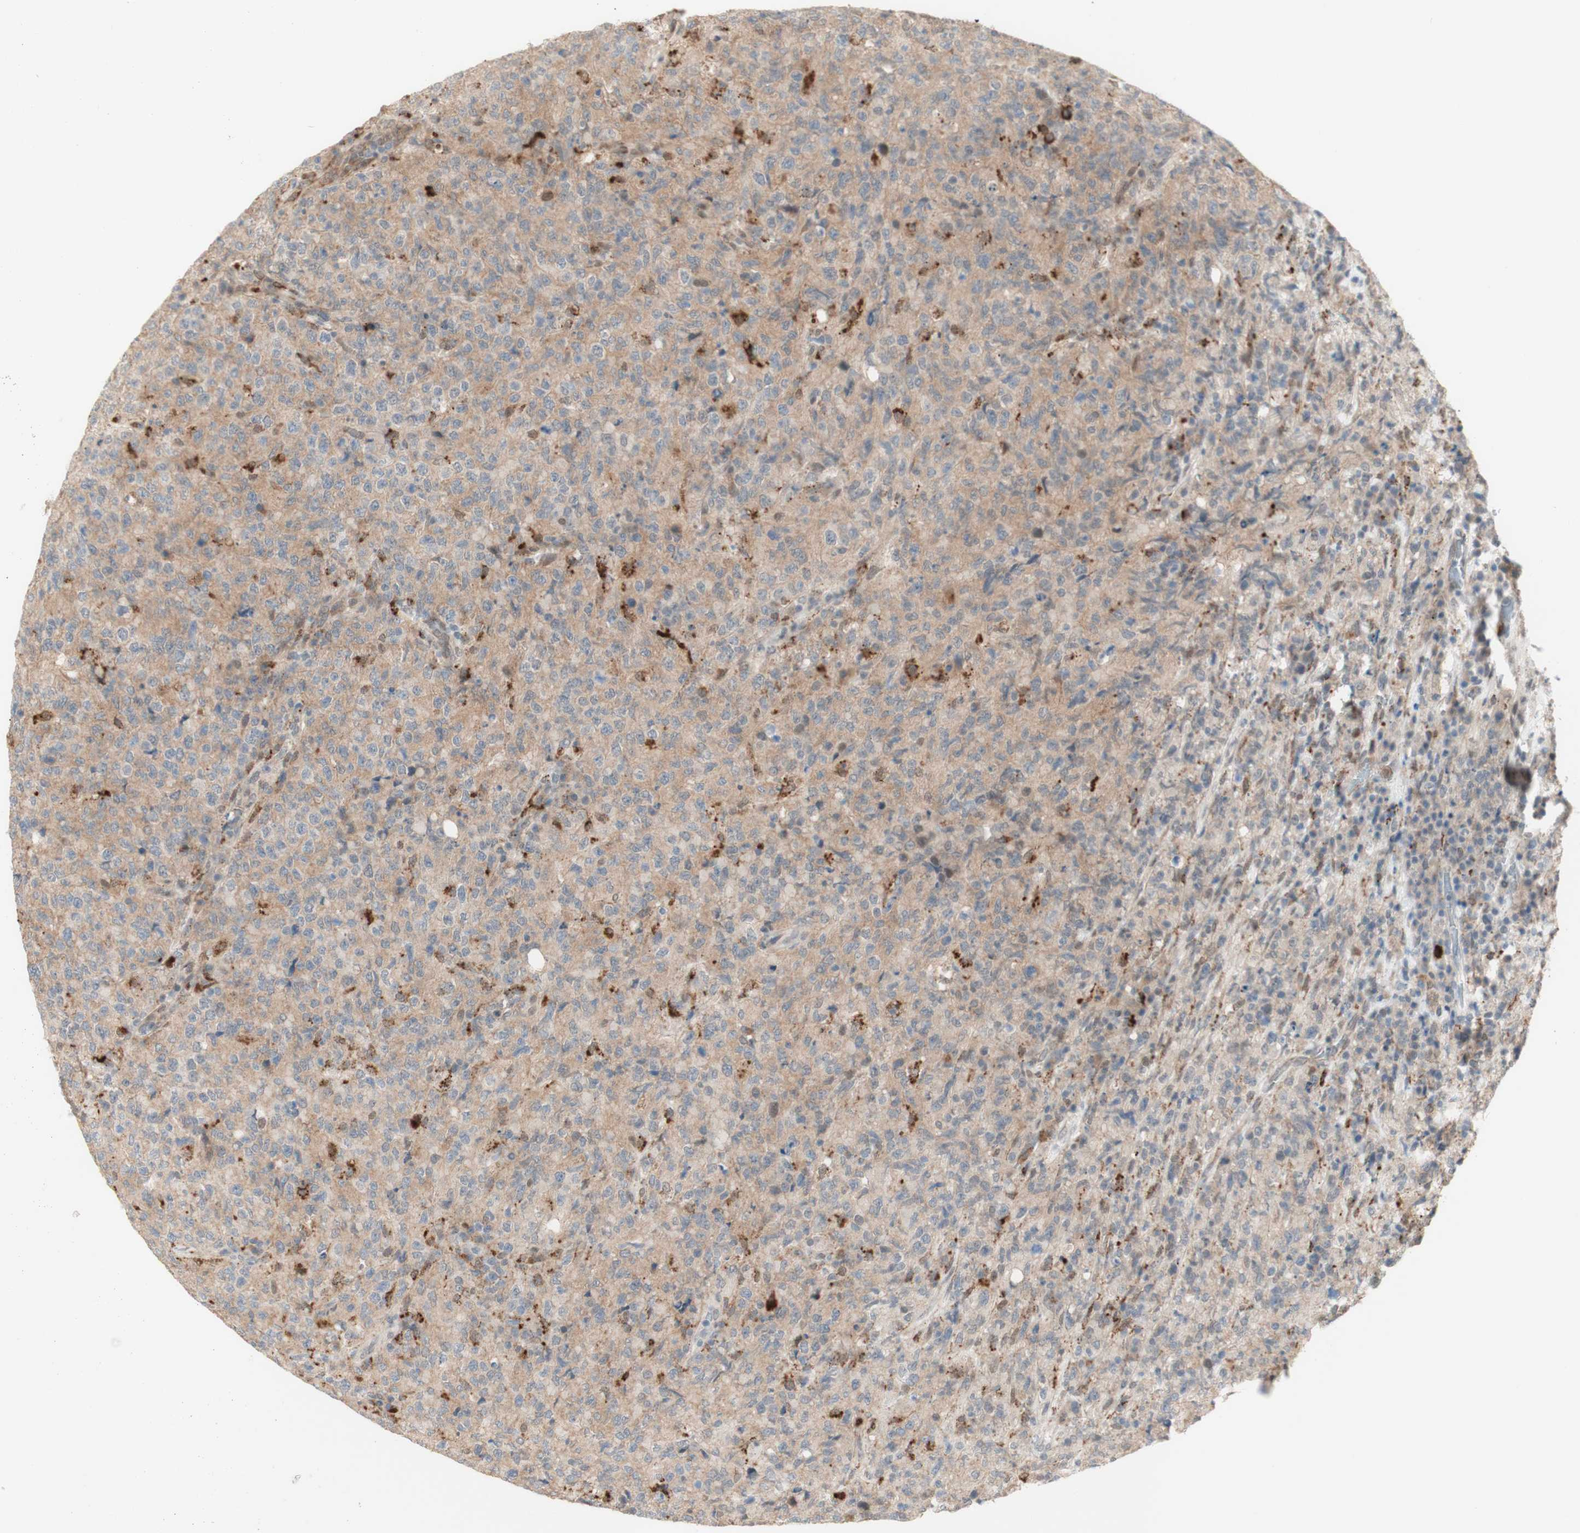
{"staining": {"intensity": "weak", "quantity": ">75%", "location": "cytoplasmic/membranous"}, "tissue": "lymphoma", "cell_type": "Tumor cells", "image_type": "cancer", "snomed": [{"axis": "morphology", "description": "Malignant lymphoma, non-Hodgkin's type, High grade"}, {"axis": "topography", "description": "Tonsil"}], "caption": "Protein expression by immunohistochemistry (IHC) shows weak cytoplasmic/membranous staining in about >75% of tumor cells in high-grade malignant lymphoma, non-Hodgkin's type. (DAB IHC with brightfield microscopy, high magnification).", "gene": "GAPT", "patient": {"sex": "female", "age": 36}}